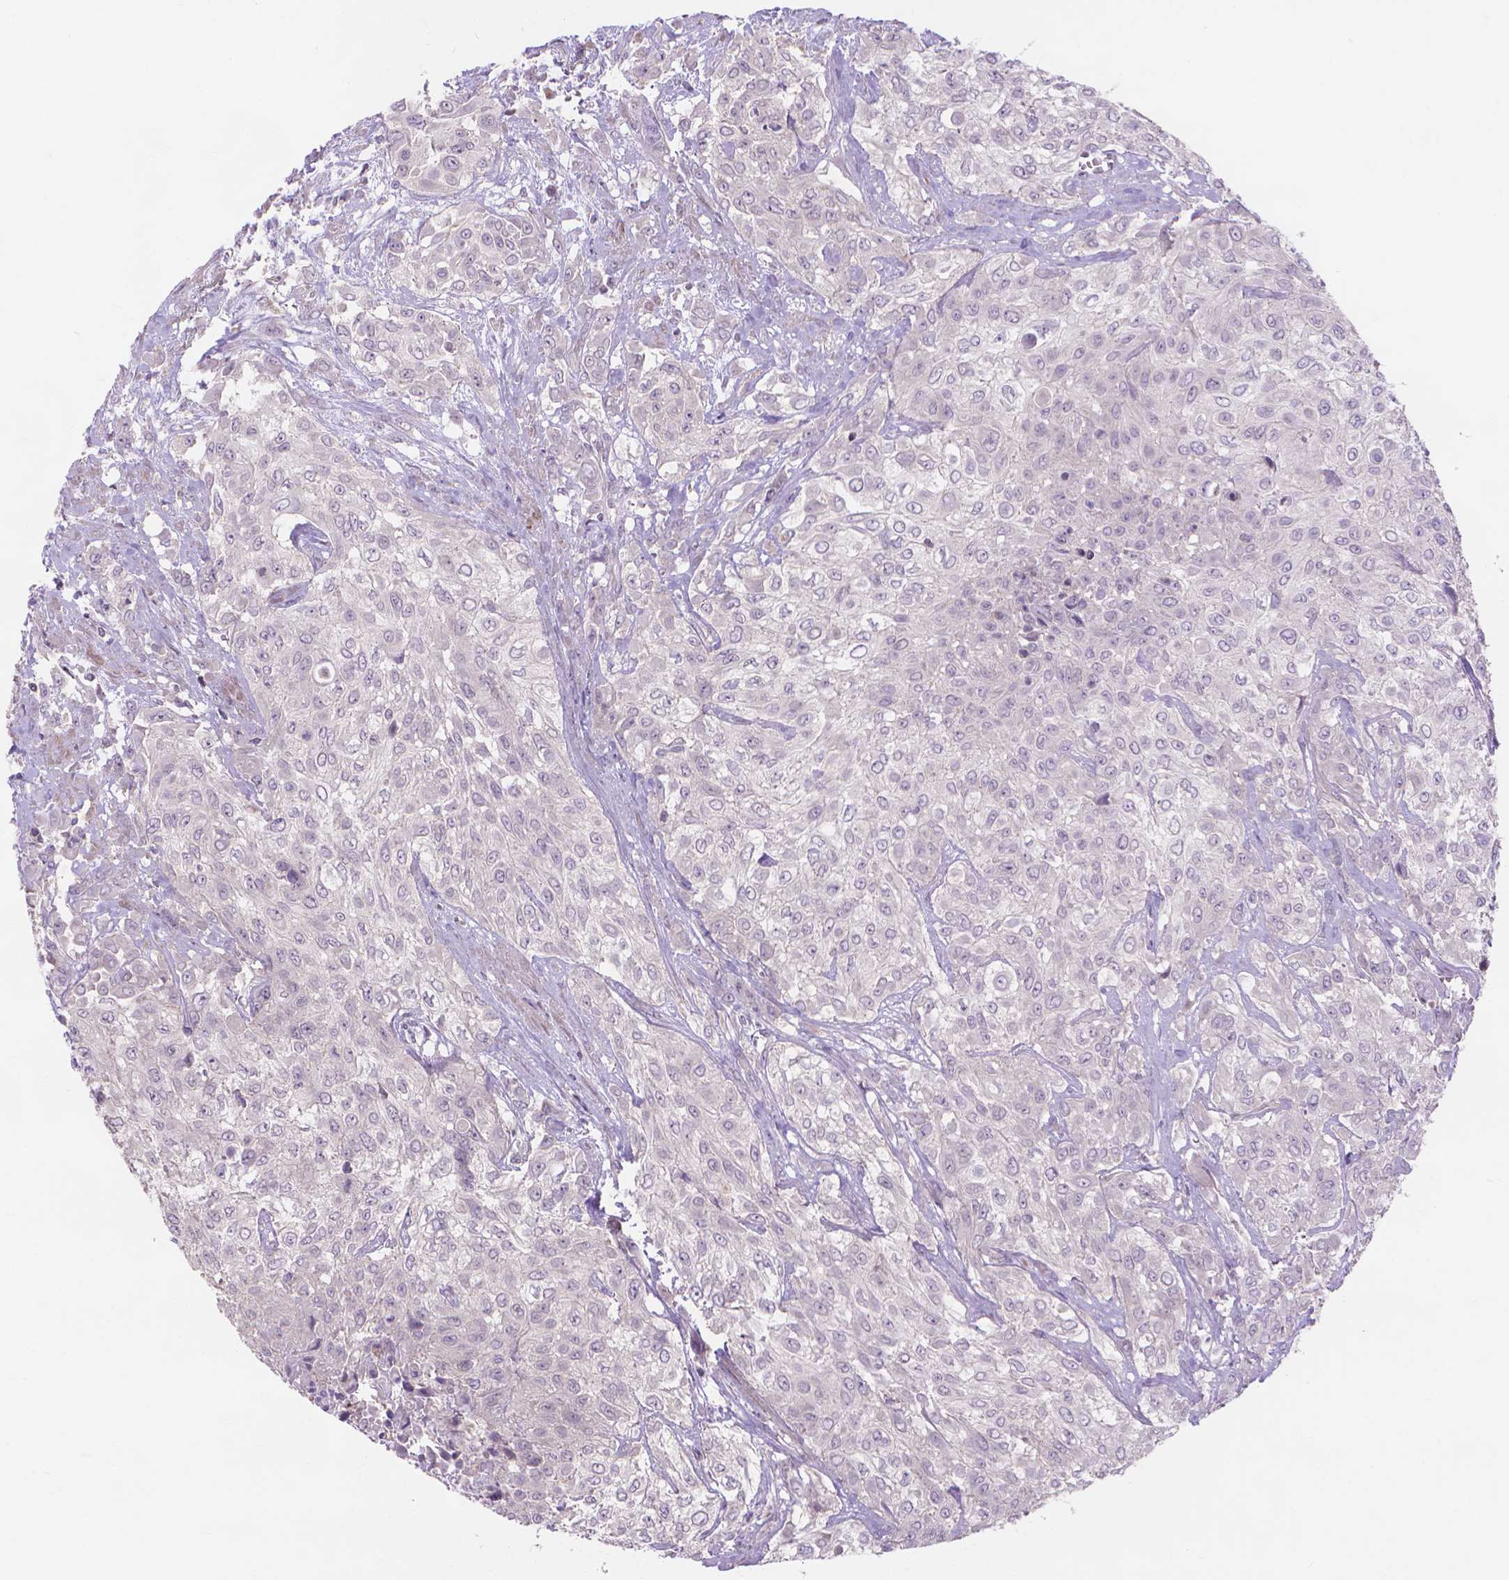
{"staining": {"intensity": "negative", "quantity": "none", "location": "none"}, "tissue": "urothelial cancer", "cell_type": "Tumor cells", "image_type": "cancer", "snomed": [{"axis": "morphology", "description": "Urothelial carcinoma, High grade"}, {"axis": "topography", "description": "Urinary bladder"}], "caption": "Urothelial cancer was stained to show a protein in brown. There is no significant expression in tumor cells.", "gene": "PRDM13", "patient": {"sex": "male", "age": 57}}